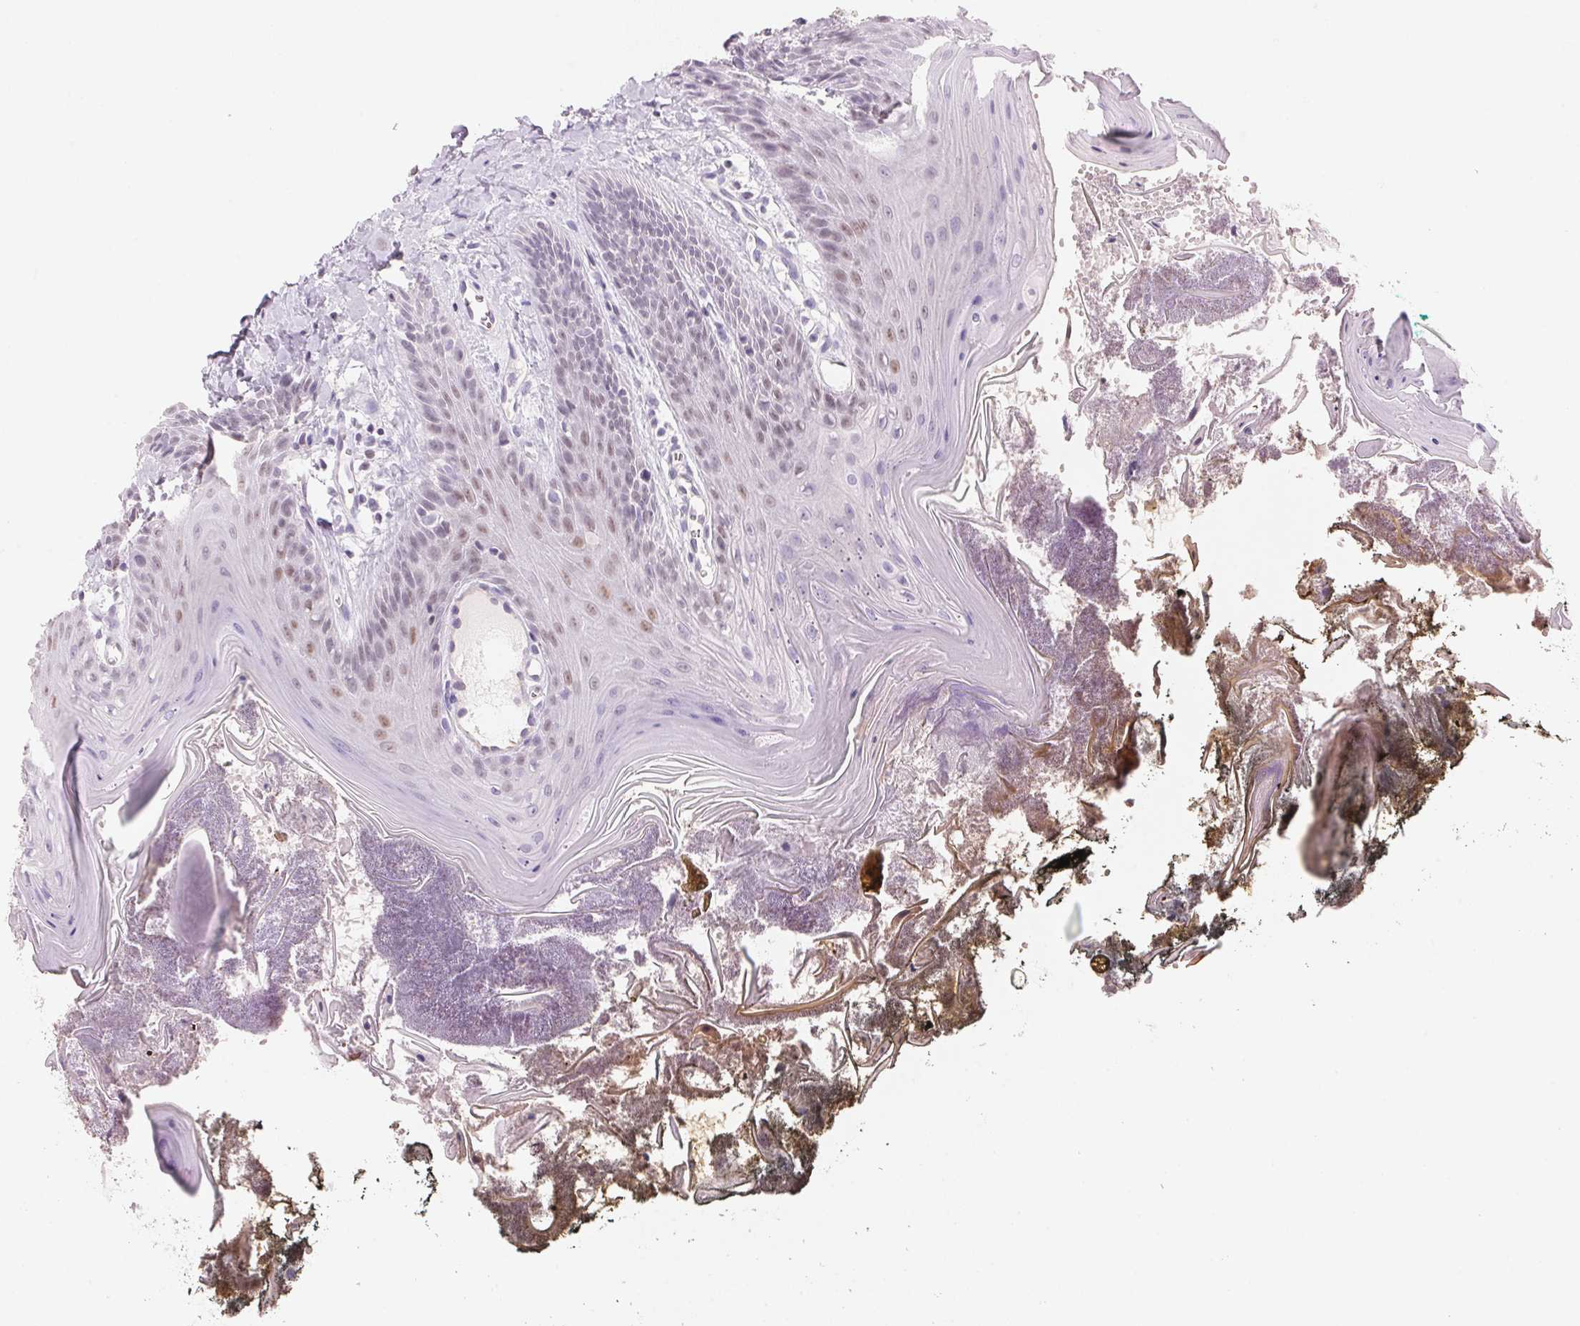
{"staining": {"intensity": "moderate", "quantity": "<25%", "location": "nuclear"}, "tissue": "oral mucosa", "cell_type": "Squamous epithelial cells", "image_type": "normal", "snomed": [{"axis": "morphology", "description": "Normal tissue, NOS"}, {"axis": "topography", "description": "Oral tissue"}], "caption": "The photomicrograph shows a brown stain indicating the presence of a protein in the nuclear of squamous epithelial cells in oral mucosa.", "gene": "CYP11B1", "patient": {"sex": "male", "age": 9}}